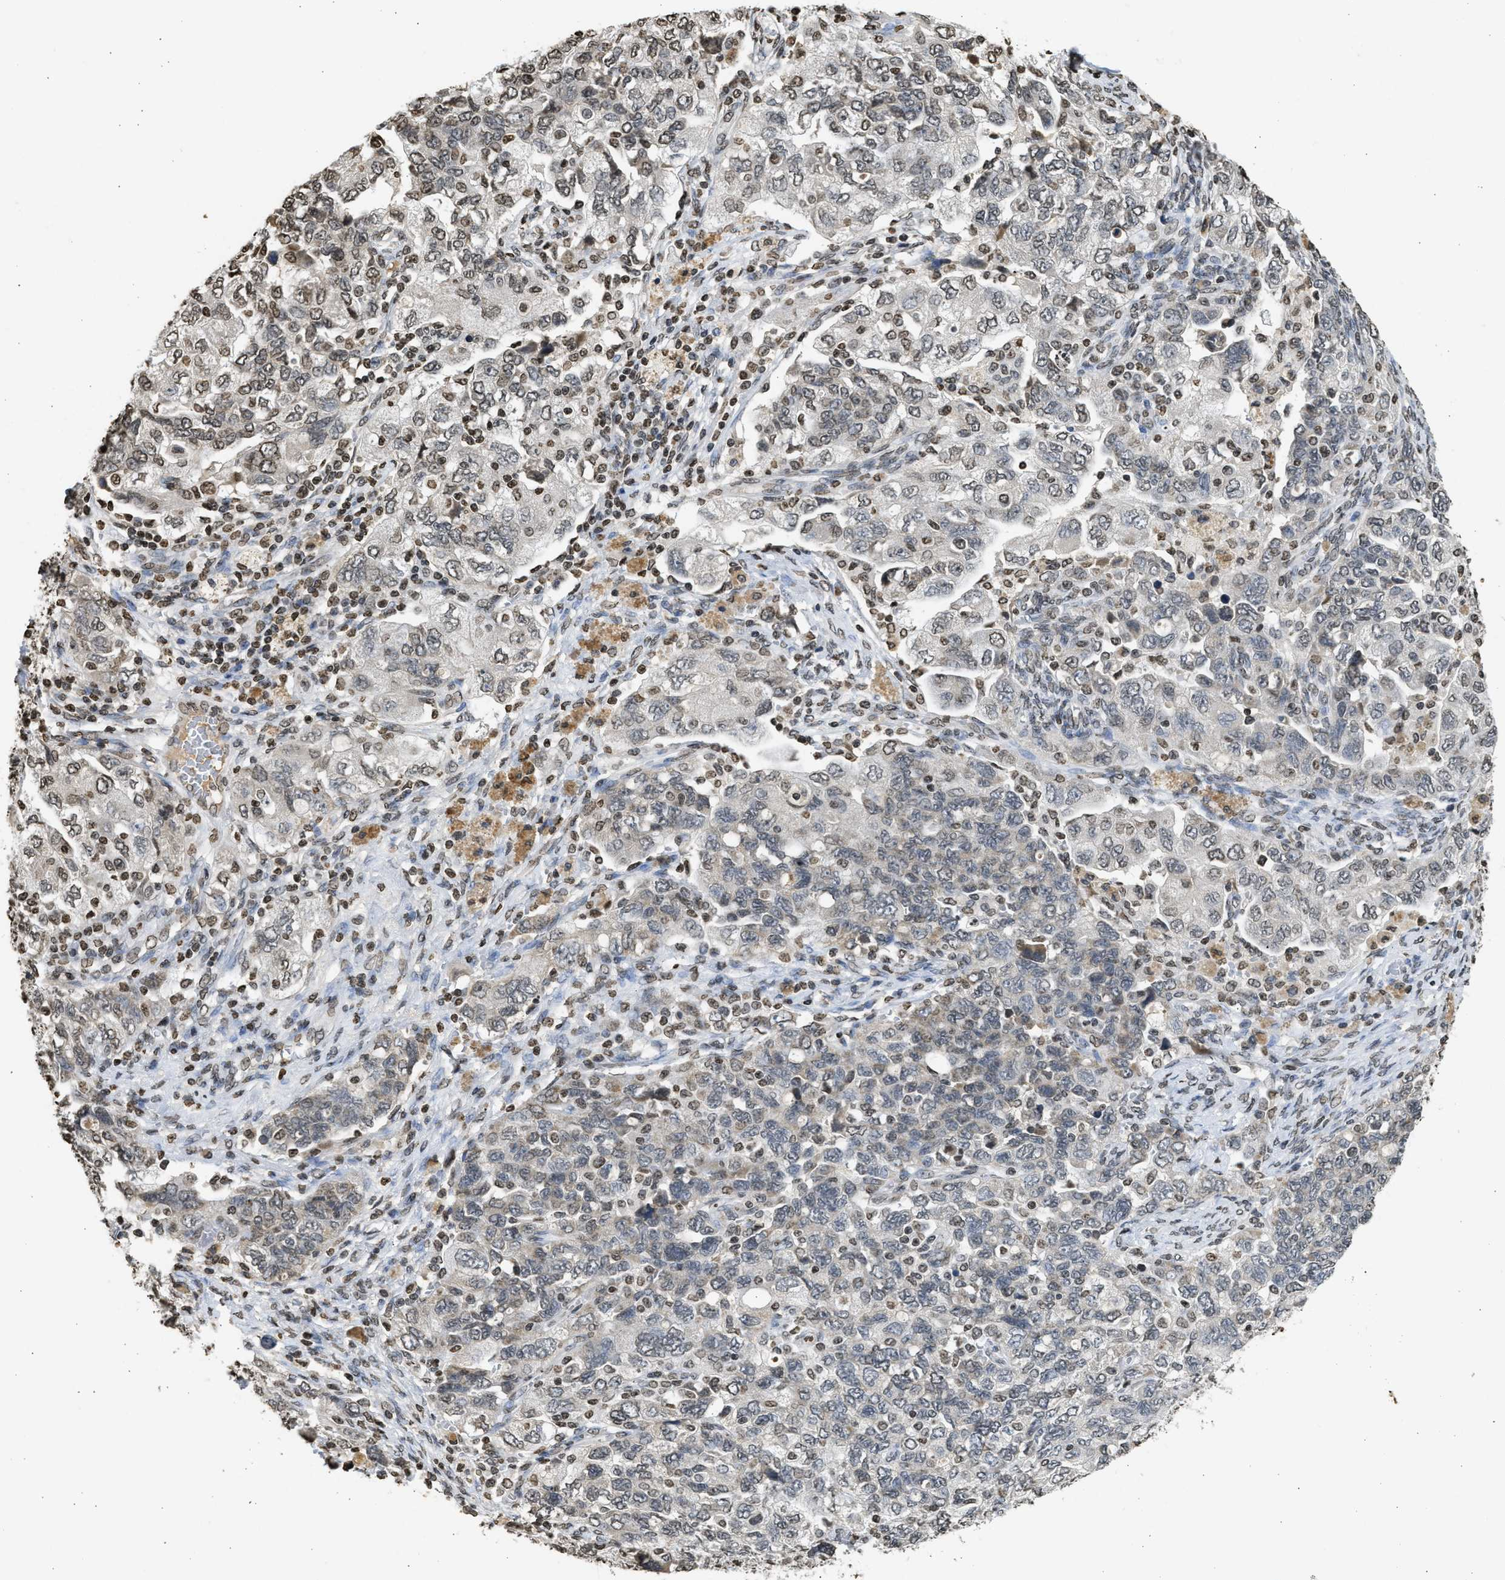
{"staining": {"intensity": "weak", "quantity": "25%-75%", "location": "nuclear"}, "tissue": "ovarian cancer", "cell_type": "Tumor cells", "image_type": "cancer", "snomed": [{"axis": "morphology", "description": "Carcinoma, NOS"}, {"axis": "morphology", "description": "Cystadenocarcinoma, serous, NOS"}, {"axis": "topography", "description": "Ovary"}], "caption": "IHC micrograph of neoplastic tissue: human carcinoma (ovarian) stained using immunohistochemistry (IHC) exhibits low levels of weak protein expression localized specifically in the nuclear of tumor cells, appearing as a nuclear brown color.", "gene": "RRAGC", "patient": {"sex": "female", "age": 69}}